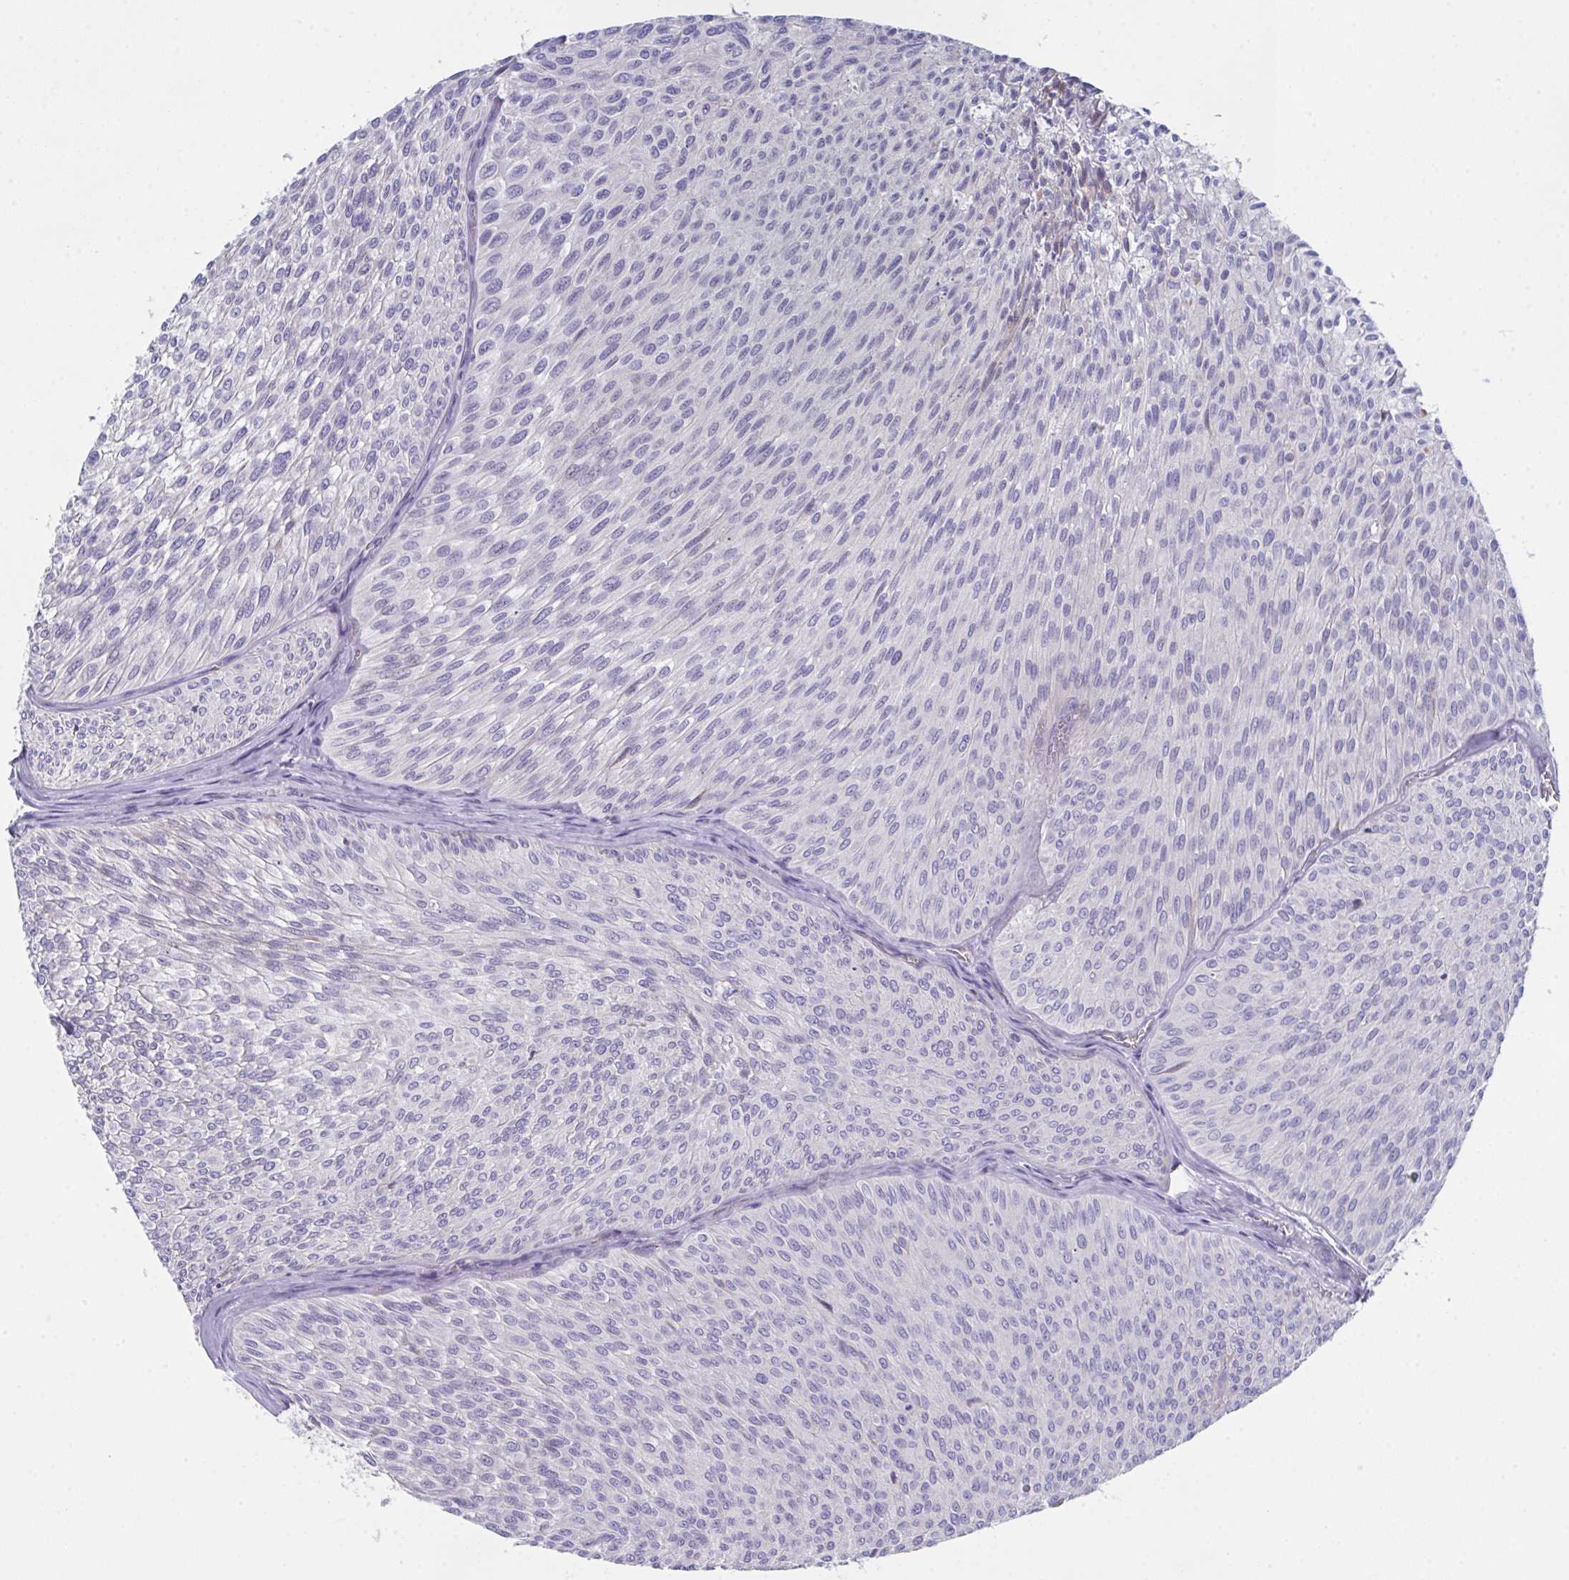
{"staining": {"intensity": "negative", "quantity": "none", "location": "none"}, "tissue": "urothelial cancer", "cell_type": "Tumor cells", "image_type": "cancer", "snomed": [{"axis": "morphology", "description": "Urothelial carcinoma, Low grade"}, {"axis": "topography", "description": "Urinary bladder"}], "caption": "Tumor cells show no significant protein positivity in low-grade urothelial carcinoma.", "gene": "FBXO47", "patient": {"sex": "male", "age": 91}}